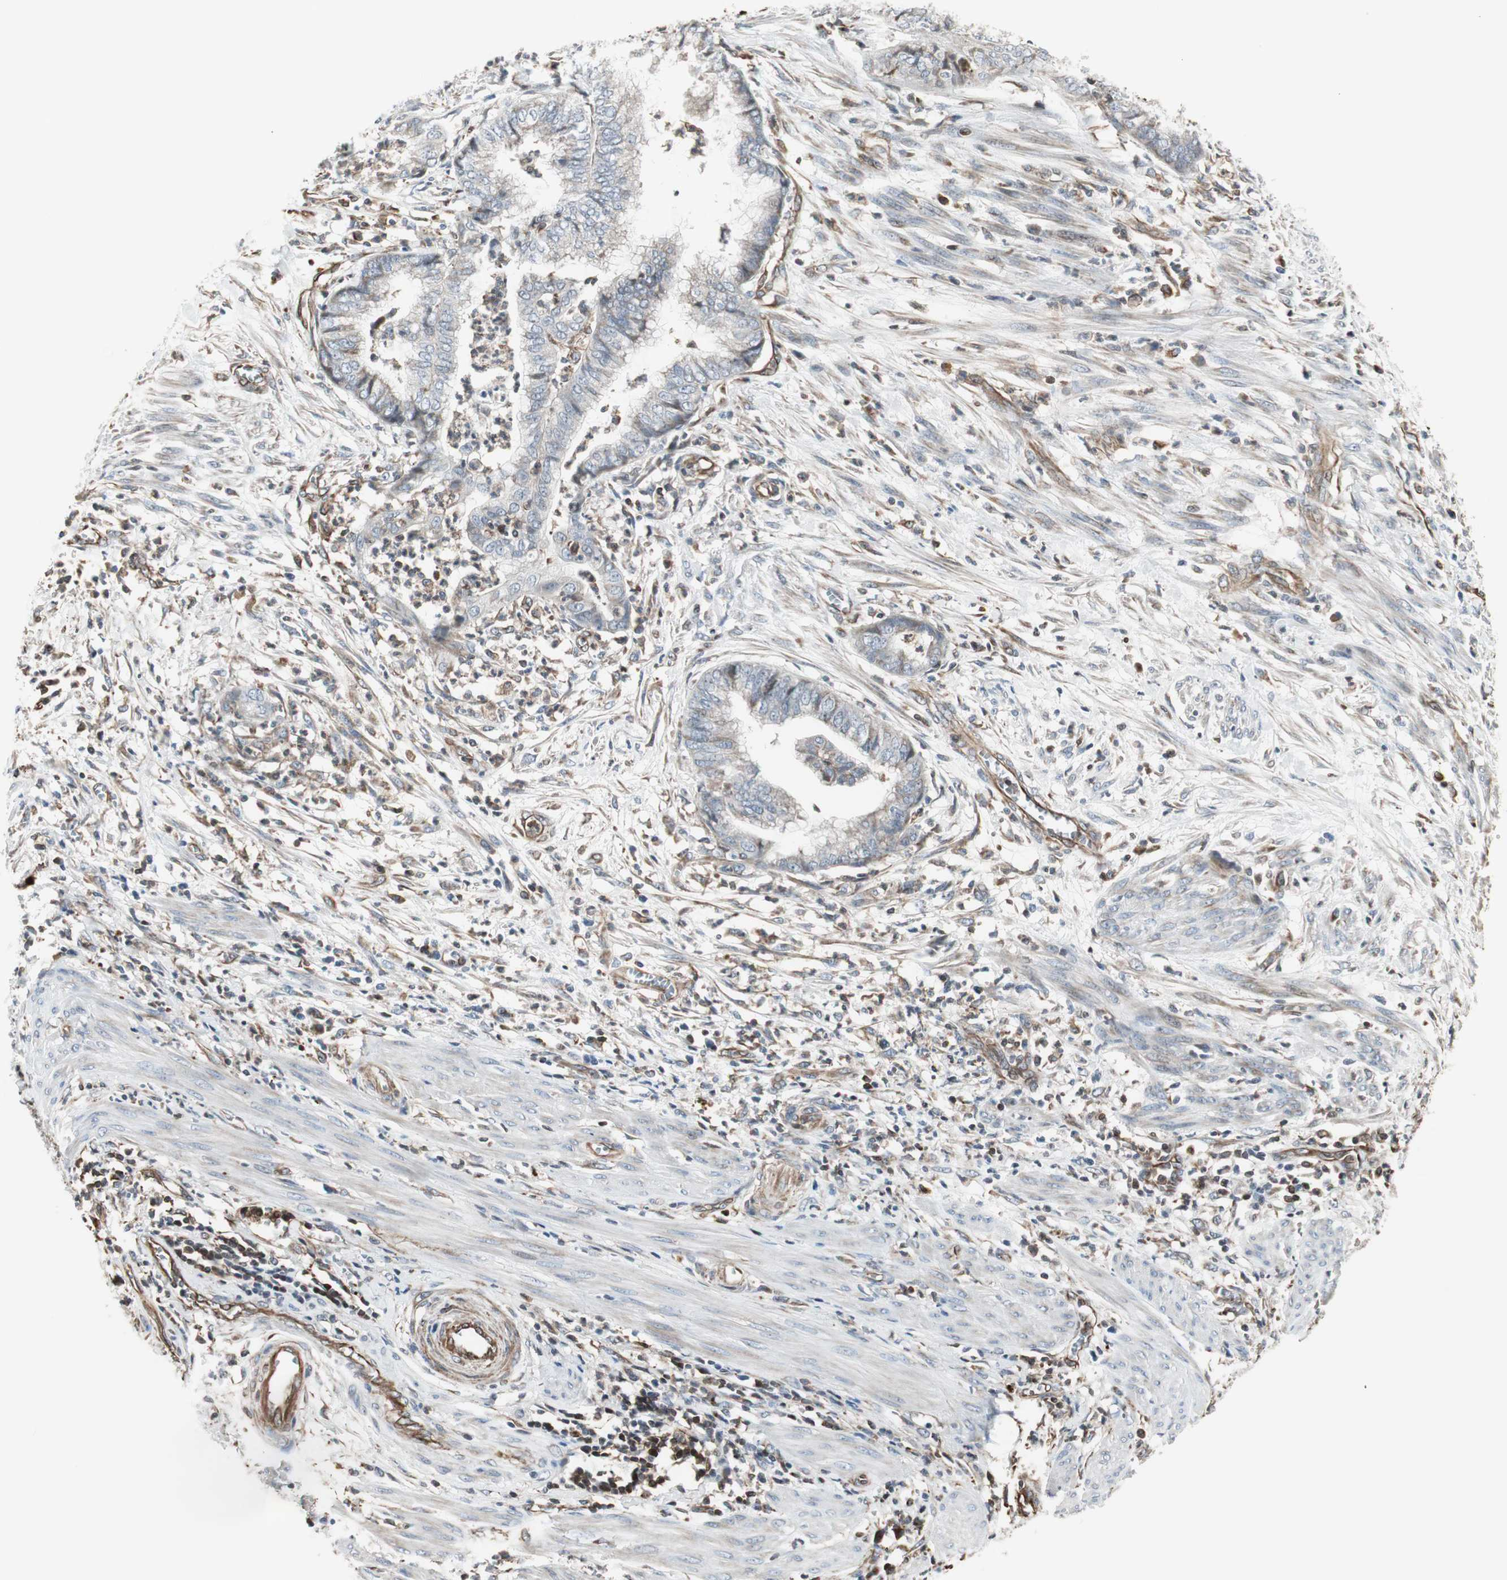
{"staining": {"intensity": "negative", "quantity": "none", "location": "none"}, "tissue": "endometrial cancer", "cell_type": "Tumor cells", "image_type": "cancer", "snomed": [{"axis": "morphology", "description": "Necrosis, NOS"}, {"axis": "morphology", "description": "Adenocarcinoma, NOS"}, {"axis": "topography", "description": "Endometrium"}], "caption": "IHC histopathology image of human endometrial cancer (adenocarcinoma) stained for a protein (brown), which displays no positivity in tumor cells.", "gene": "MAD2L2", "patient": {"sex": "female", "age": 79}}